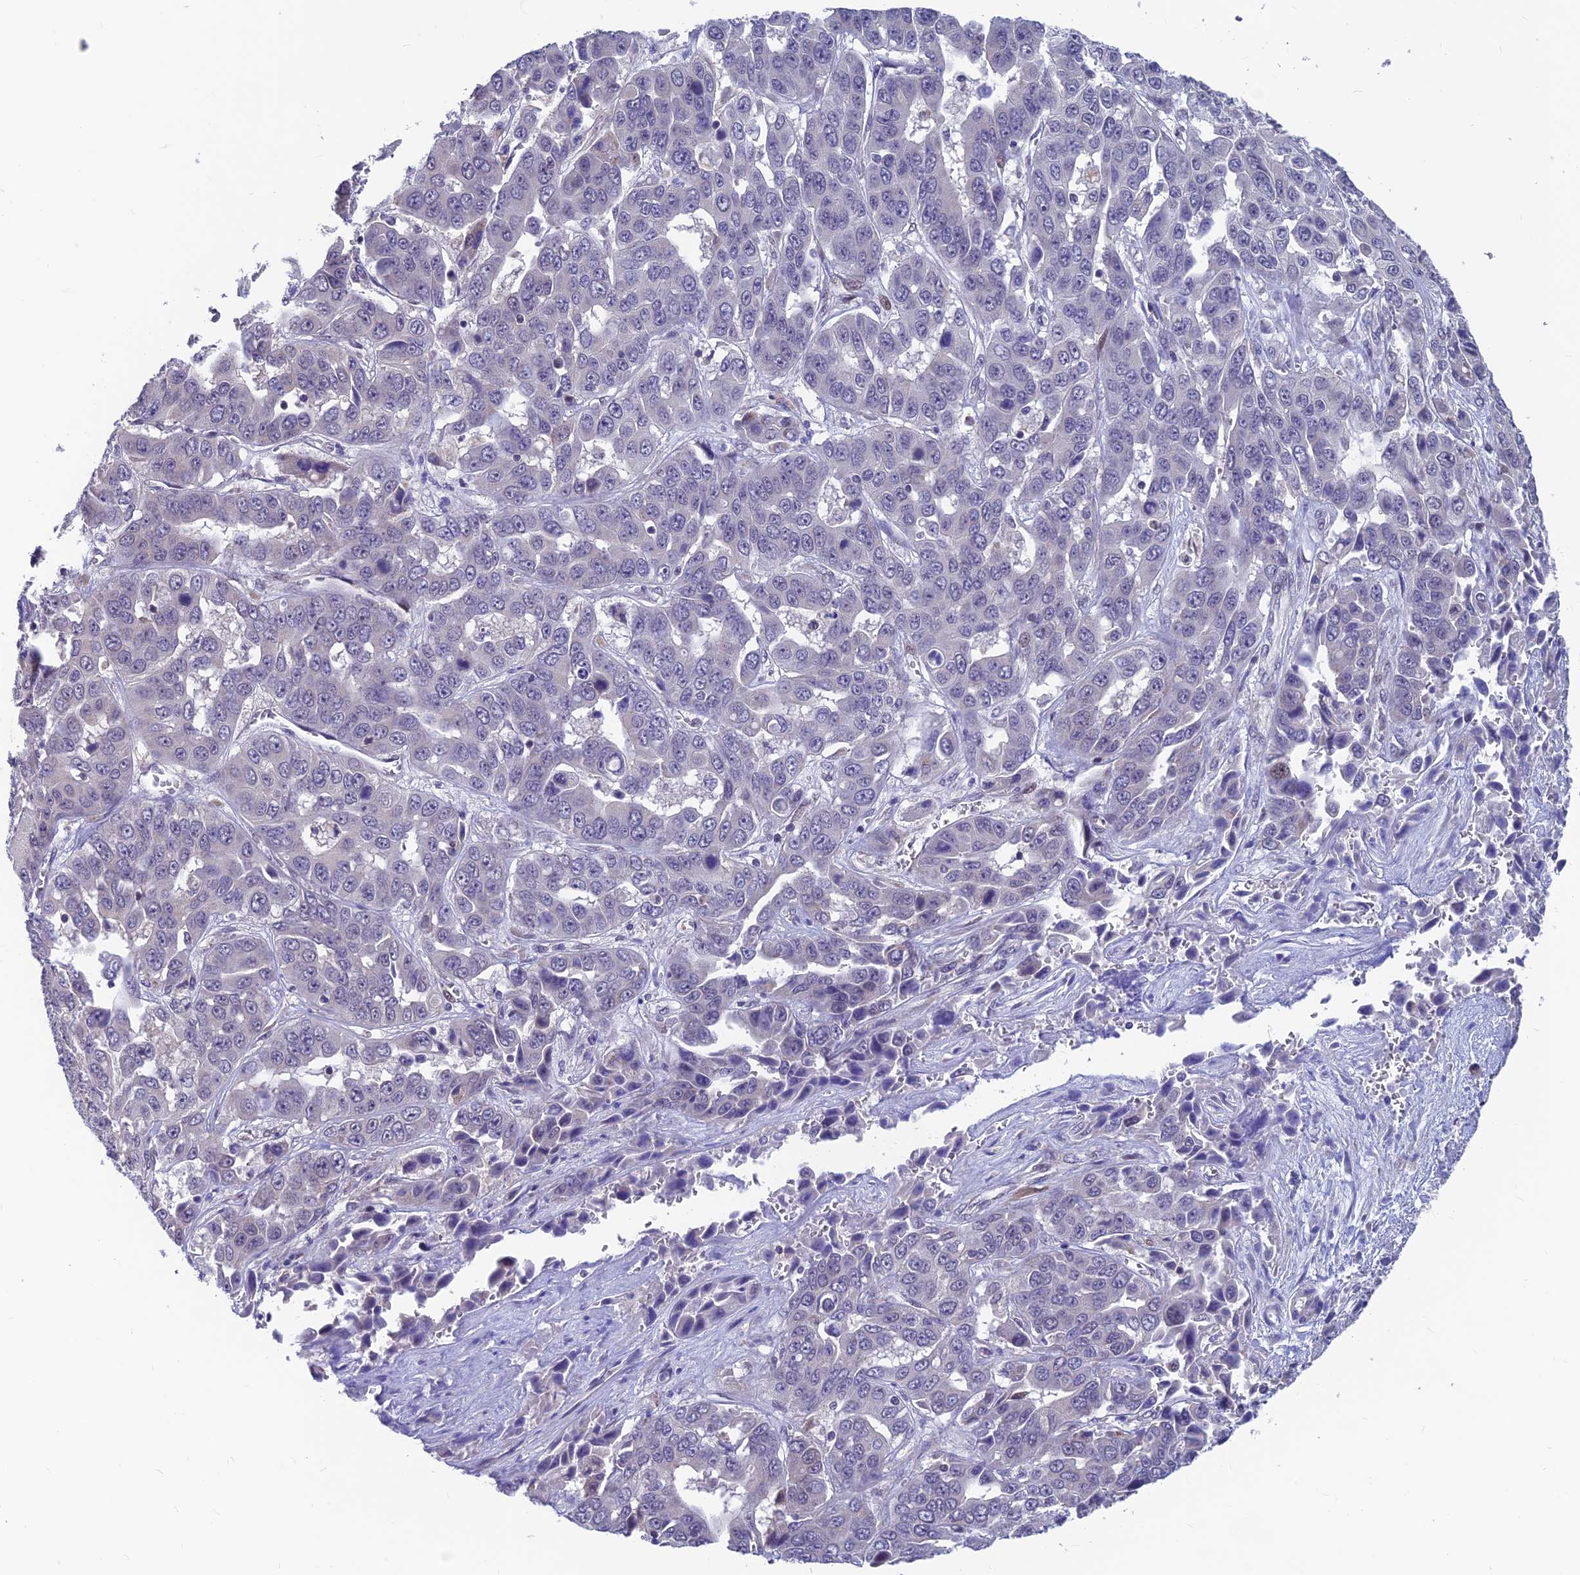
{"staining": {"intensity": "negative", "quantity": "none", "location": "none"}, "tissue": "liver cancer", "cell_type": "Tumor cells", "image_type": "cancer", "snomed": [{"axis": "morphology", "description": "Cholangiocarcinoma"}, {"axis": "topography", "description": "Liver"}], "caption": "Image shows no protein expression in tumor cells of liver cancer (cholangiocarcinoma) tissue. Nuclei are stained in blue.", "gene": "KIAA1191", "patient": {"sex": "female", "age": 52}}